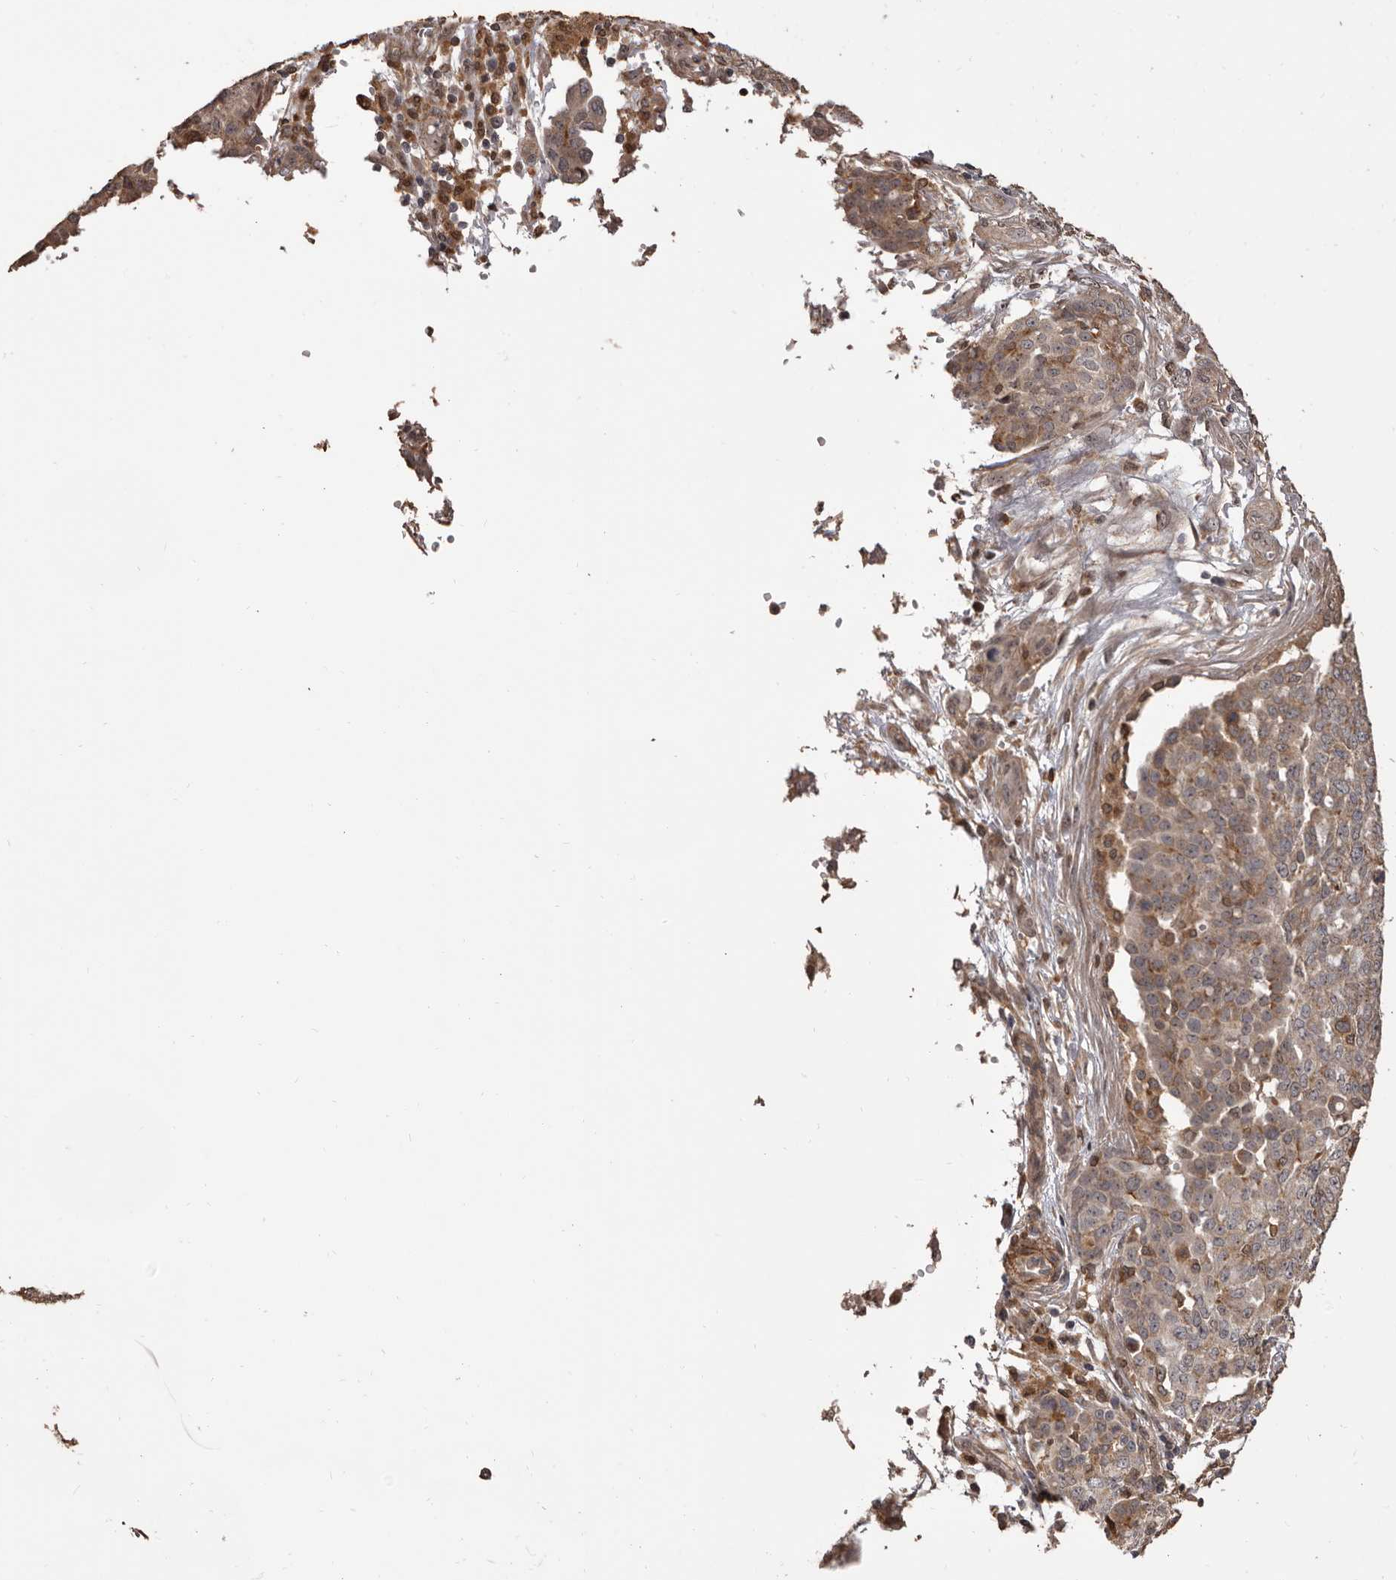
{"staining": {"intensity": "weak", "quantity": ">75%", "location": "cytoplasmic/membranous"}, "tissue": "ovarian cancer", "cell_type": "Tumor cells", "image_type": "cancer", "snomed": [{"axis": "morphology", "description": "Cystadenocarcinoma, serous, NOS"}, {"axis": "topography", "description": "Soft tissue"}, {"axis": "topography", "description": "Ovary"}], "caption": "Weak cytoplasmic/membranous positivity for a protein is identified in about >75% of tumor cells of ovarian cancer using immunohistochemistry (IHC).", "gene": "ZCCHC7", "patient": {"sex": "female", "age": 57}}